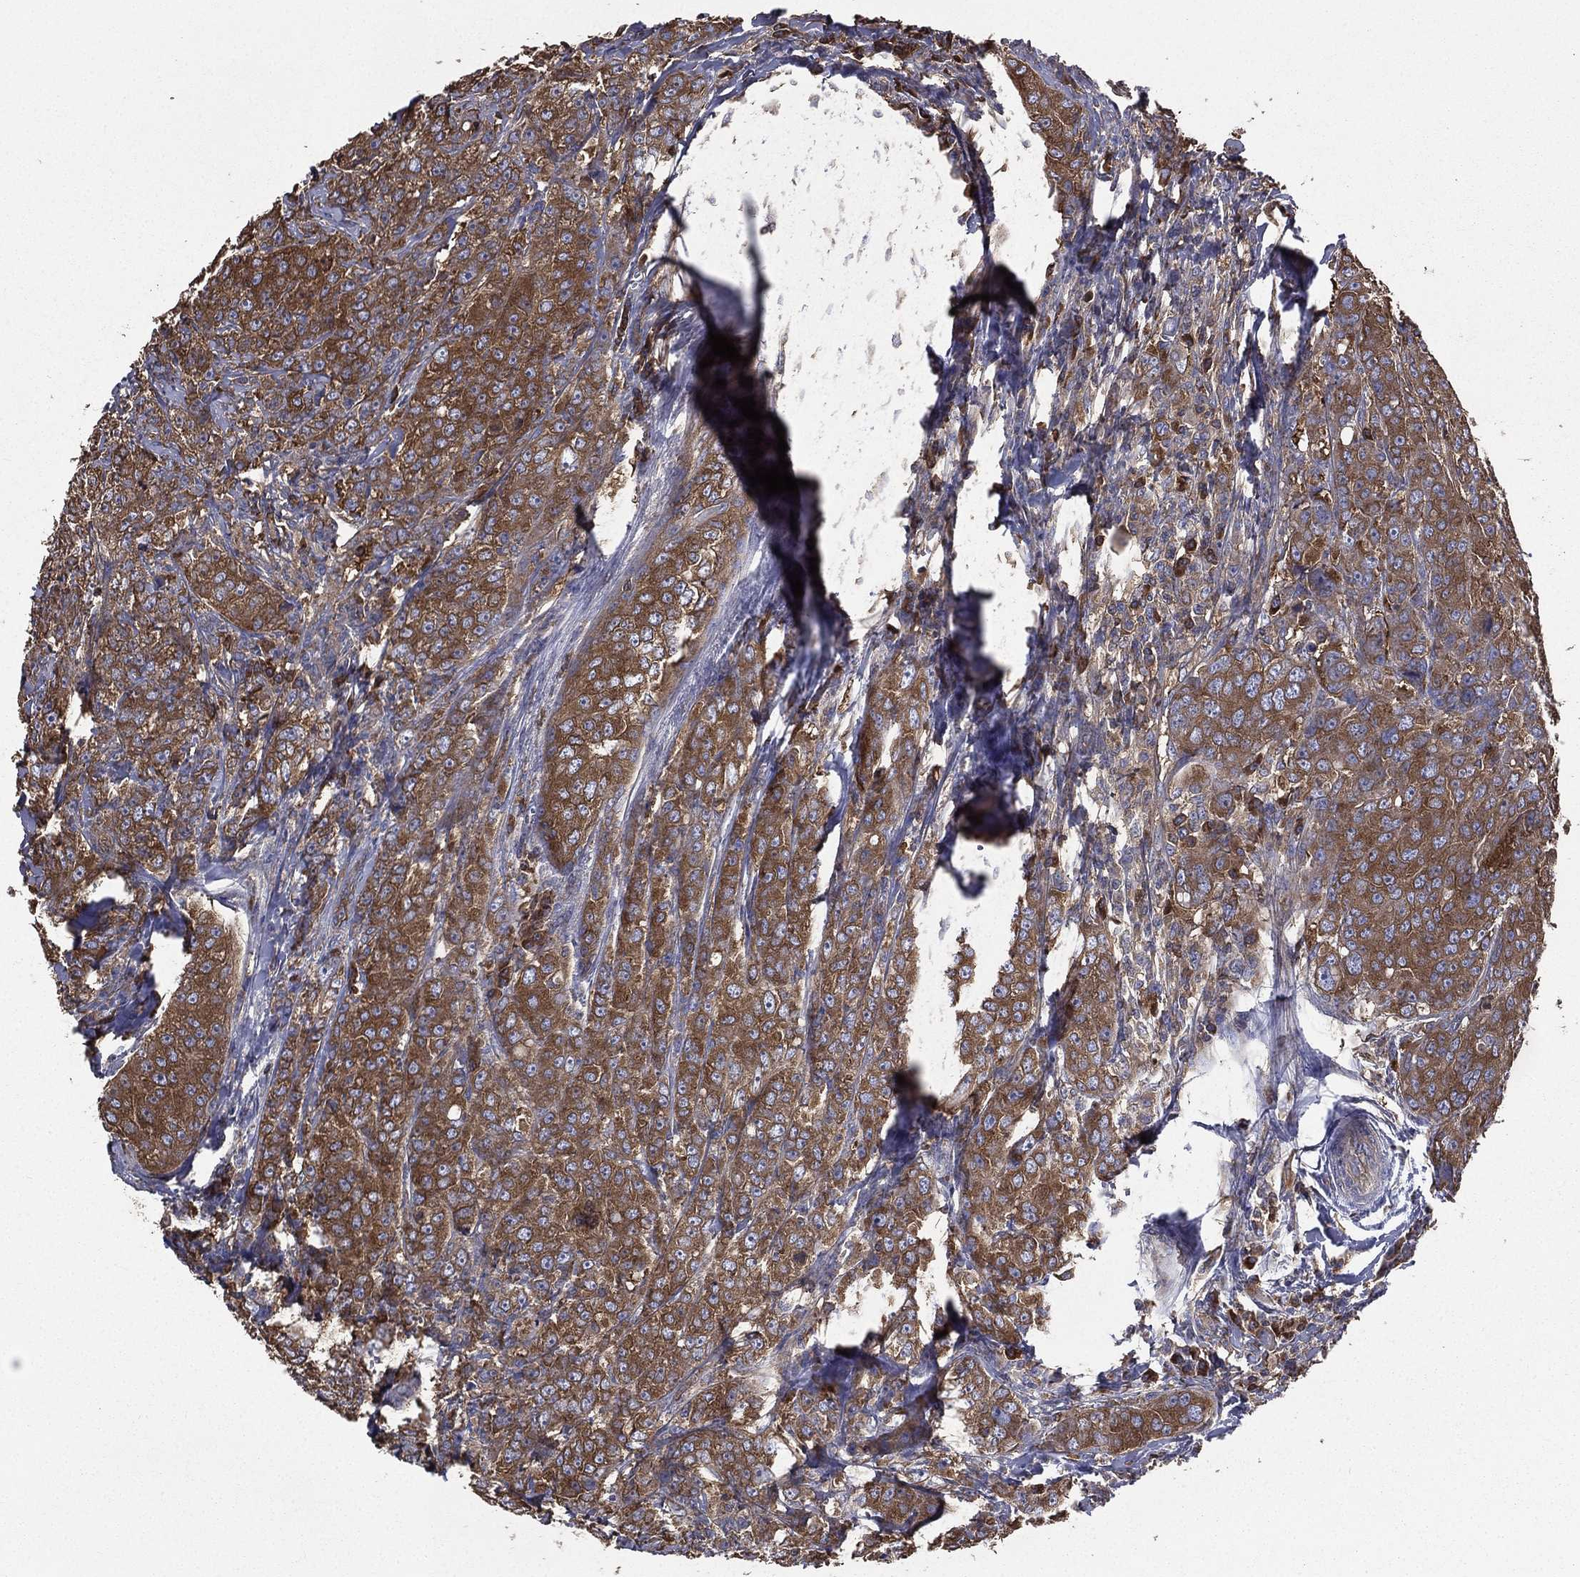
{"staining": {"intensity": "strong", "quantity": ">75%", "location": "cytoplasmic/membranous"}, "tissue": "breast cancer", "cell_type": "Tumor cells", "image_type": "cancer", "snomed": [{"axis": "morphology", "description": "Duct carcinoma"}, {"axis": "topography", "description": "Breast"}], "caption": "Human breast intraductal carcinoma stained with a protein marker reveals strong staining in tumor cells.", "gene": "SARS1", "patient": {"sex": "female", "age": 43}}